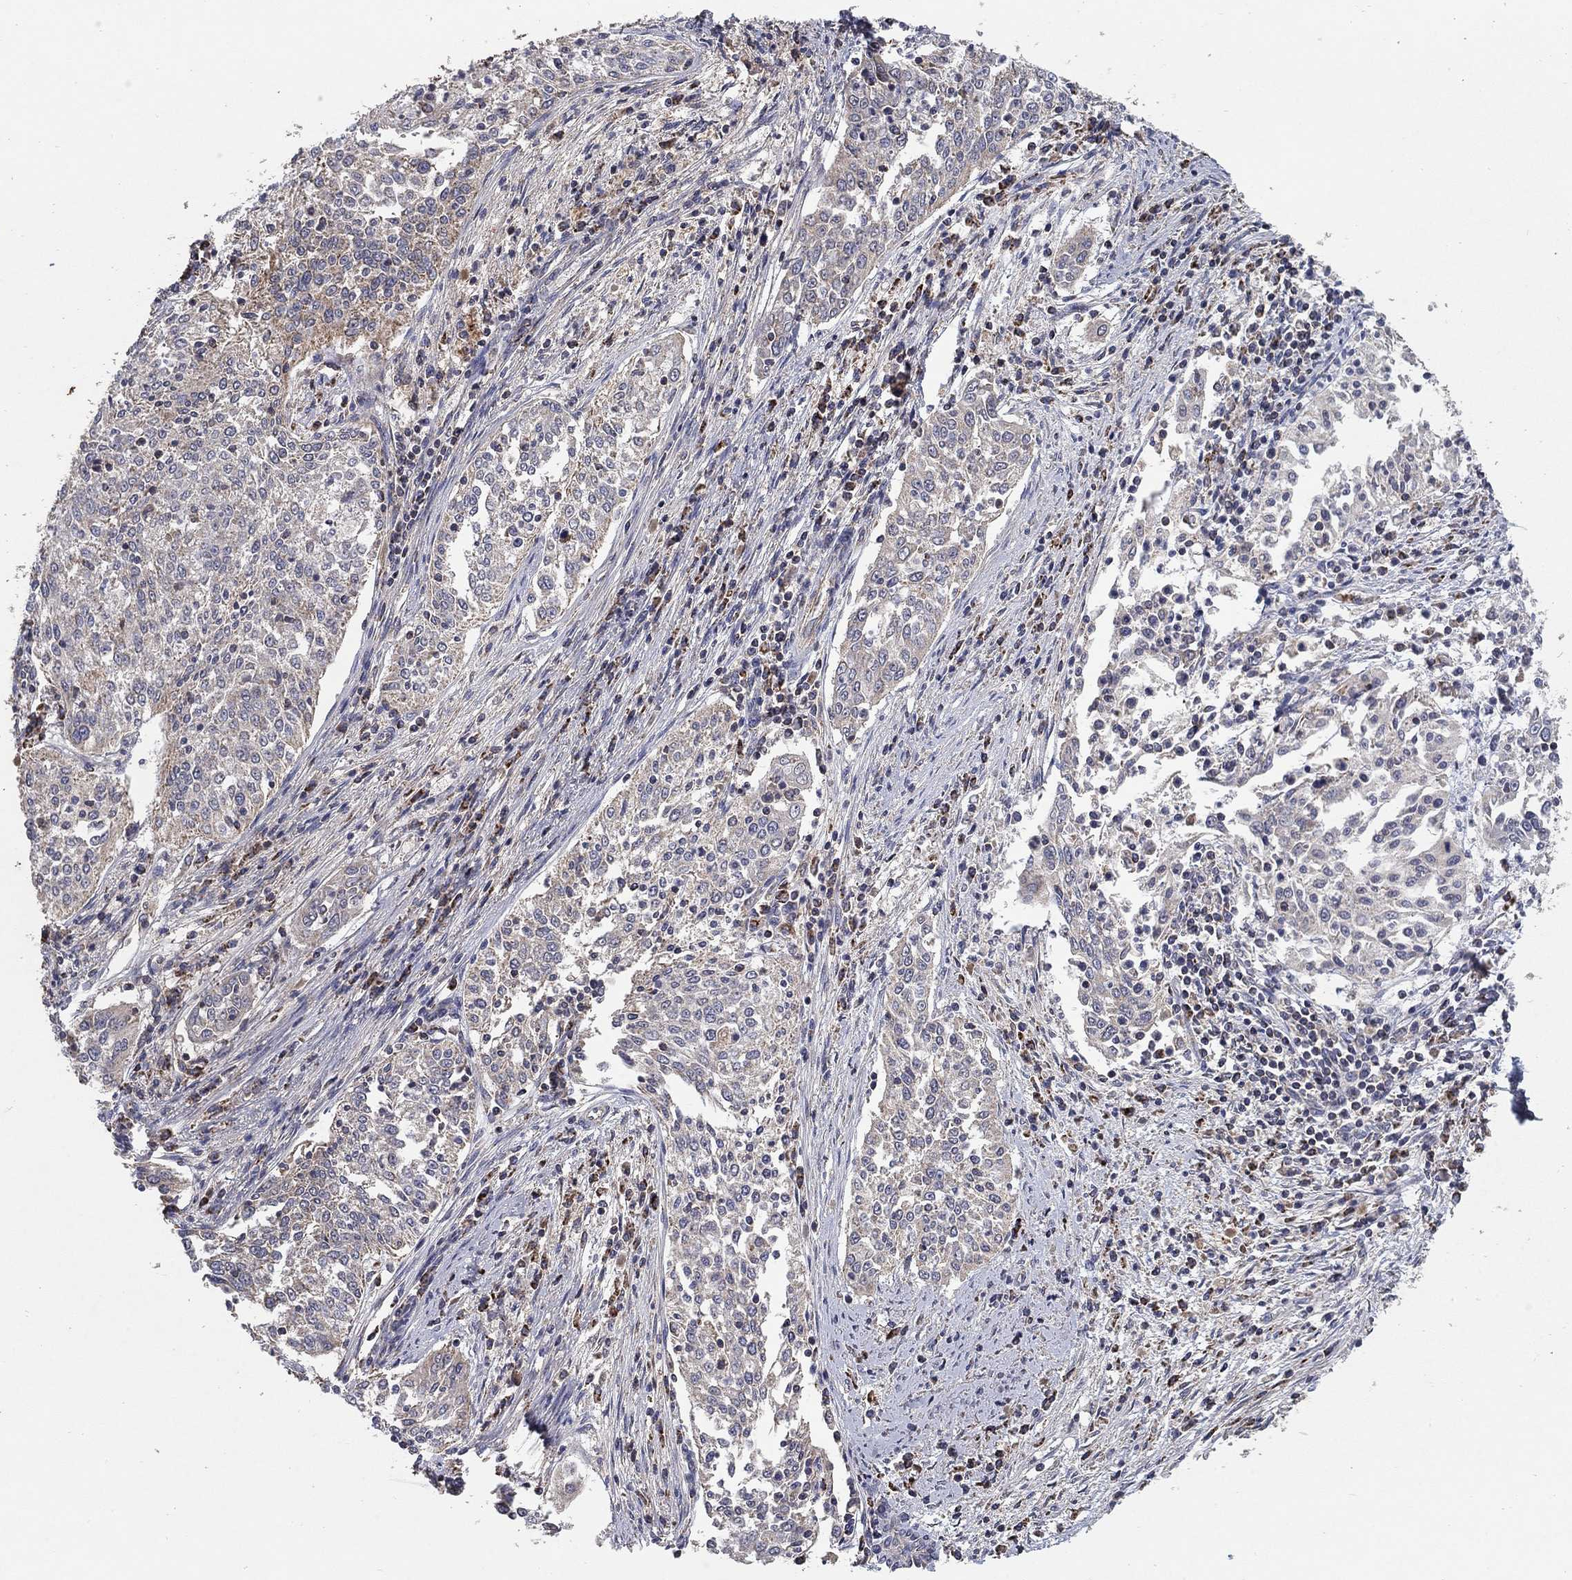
{"staining": {"intensity": "weak", "quantity": "25%-75%", "location": "cytoplasmic/membranous"}, "tissue": "cervical cancer", "cell_type": "Tumor cells", "image_type": "cancer", "snomed": [{"axis": "morphology", "description": "Squamous cell carcinoma, NOS"}, {"axis": "topography", "description": "Cervix"}], "caption": "Tumor cells show low levels of weak cytoplasmic/membranous expression in approximately 25%-75% of cells in human cervical squamous cell carcinoma.", "gene": "GPSM1", "patient": {"sex": "female", "age": 41}}